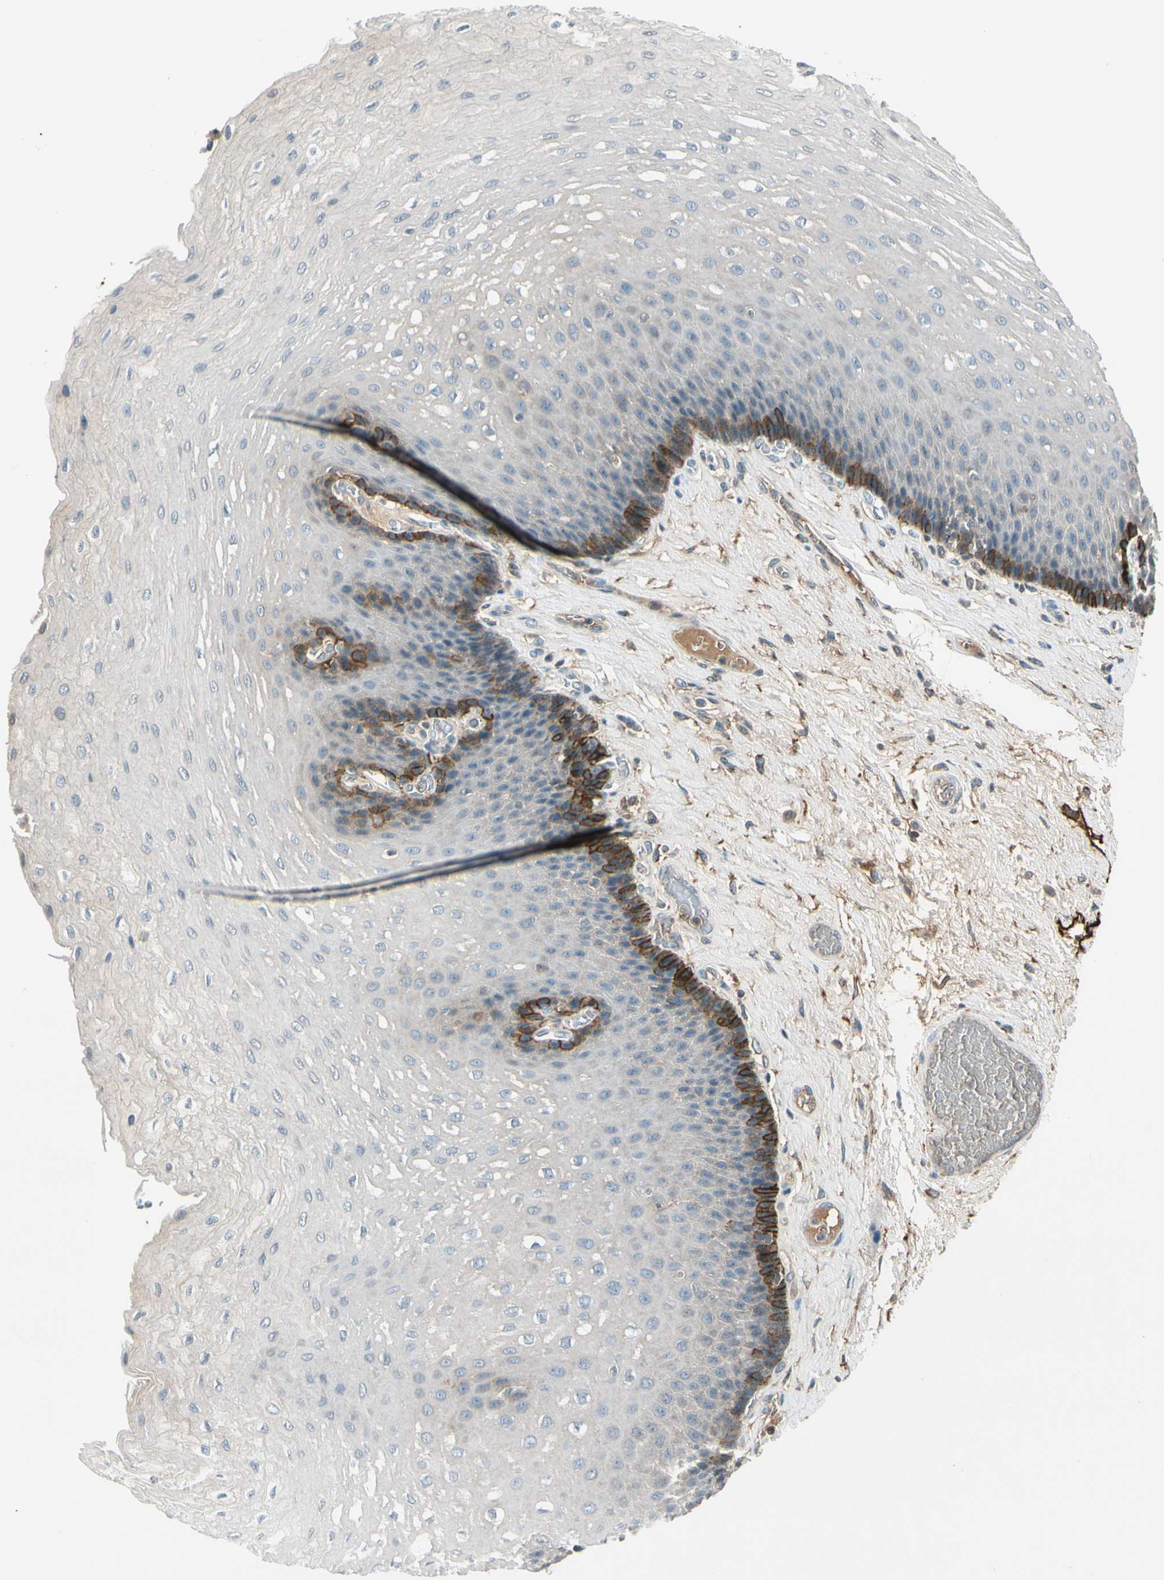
{"staining": {"intensity": "moderate", "quantity": "<25%", "location": "cytoplasmic/membranous"}, "tissue": "esophagus", "cell_type": "Squamous epithelial cells", "image_type": "normal", "snomed": [{"axis": "morphology", "description": "Normal tissue, NOS"}, {"axis": "topography", "description": "Esophagus"}], "caption": "Squamous epithelial cells demonstrate low levels of moderate cytoplasmic/membranous positivity in about <25% of cells in unremarkable human esophagus. Nuclei are stained in blue.", "gene": "PDPN", "patient": {"sex": "female", "age": 72}}